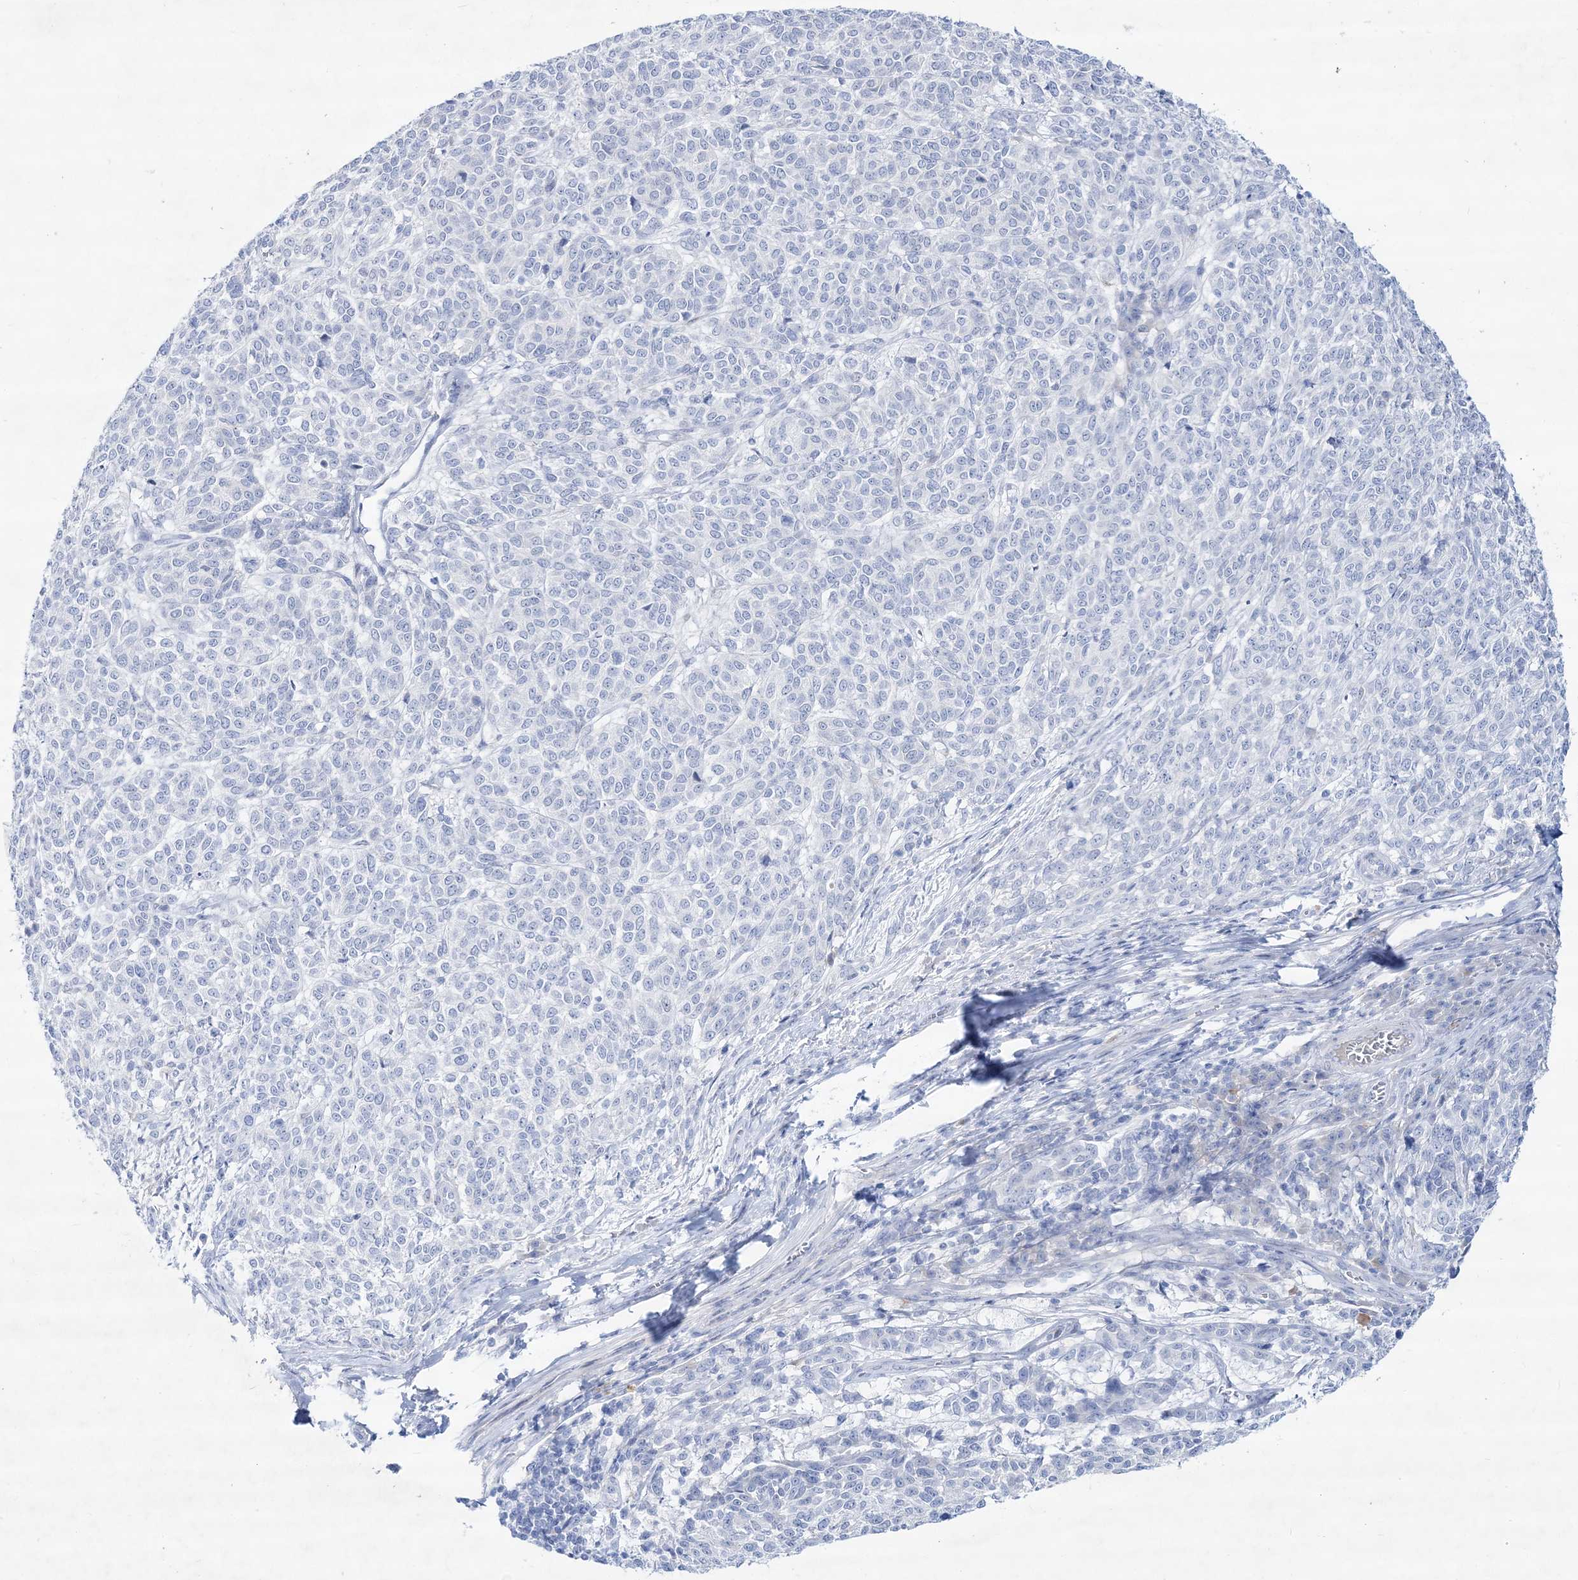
{"staining": {"intensity": "negative", "quantity": "none", "location": "none"}, "tissue": "melanoma", "cell_type": "Tumor cells", "image_type": "cancer", "snomed": [{"axis": "morphology", "description": "Malignant melanoma, NOS"}, {"axis": "topography", "description": "Skin"}], "caption": "IHC photomicrograph of neoplastic tissue: human malignant melanoma stained with DAB (3,3'-diaminobenzidine) reveals no significant protein positivity in tumor cells. (Immunohistochemistry, brightfield microscopy, high magnification).", "gene": "SPINK7", "patient": {"sex": "male", "age": 49}}